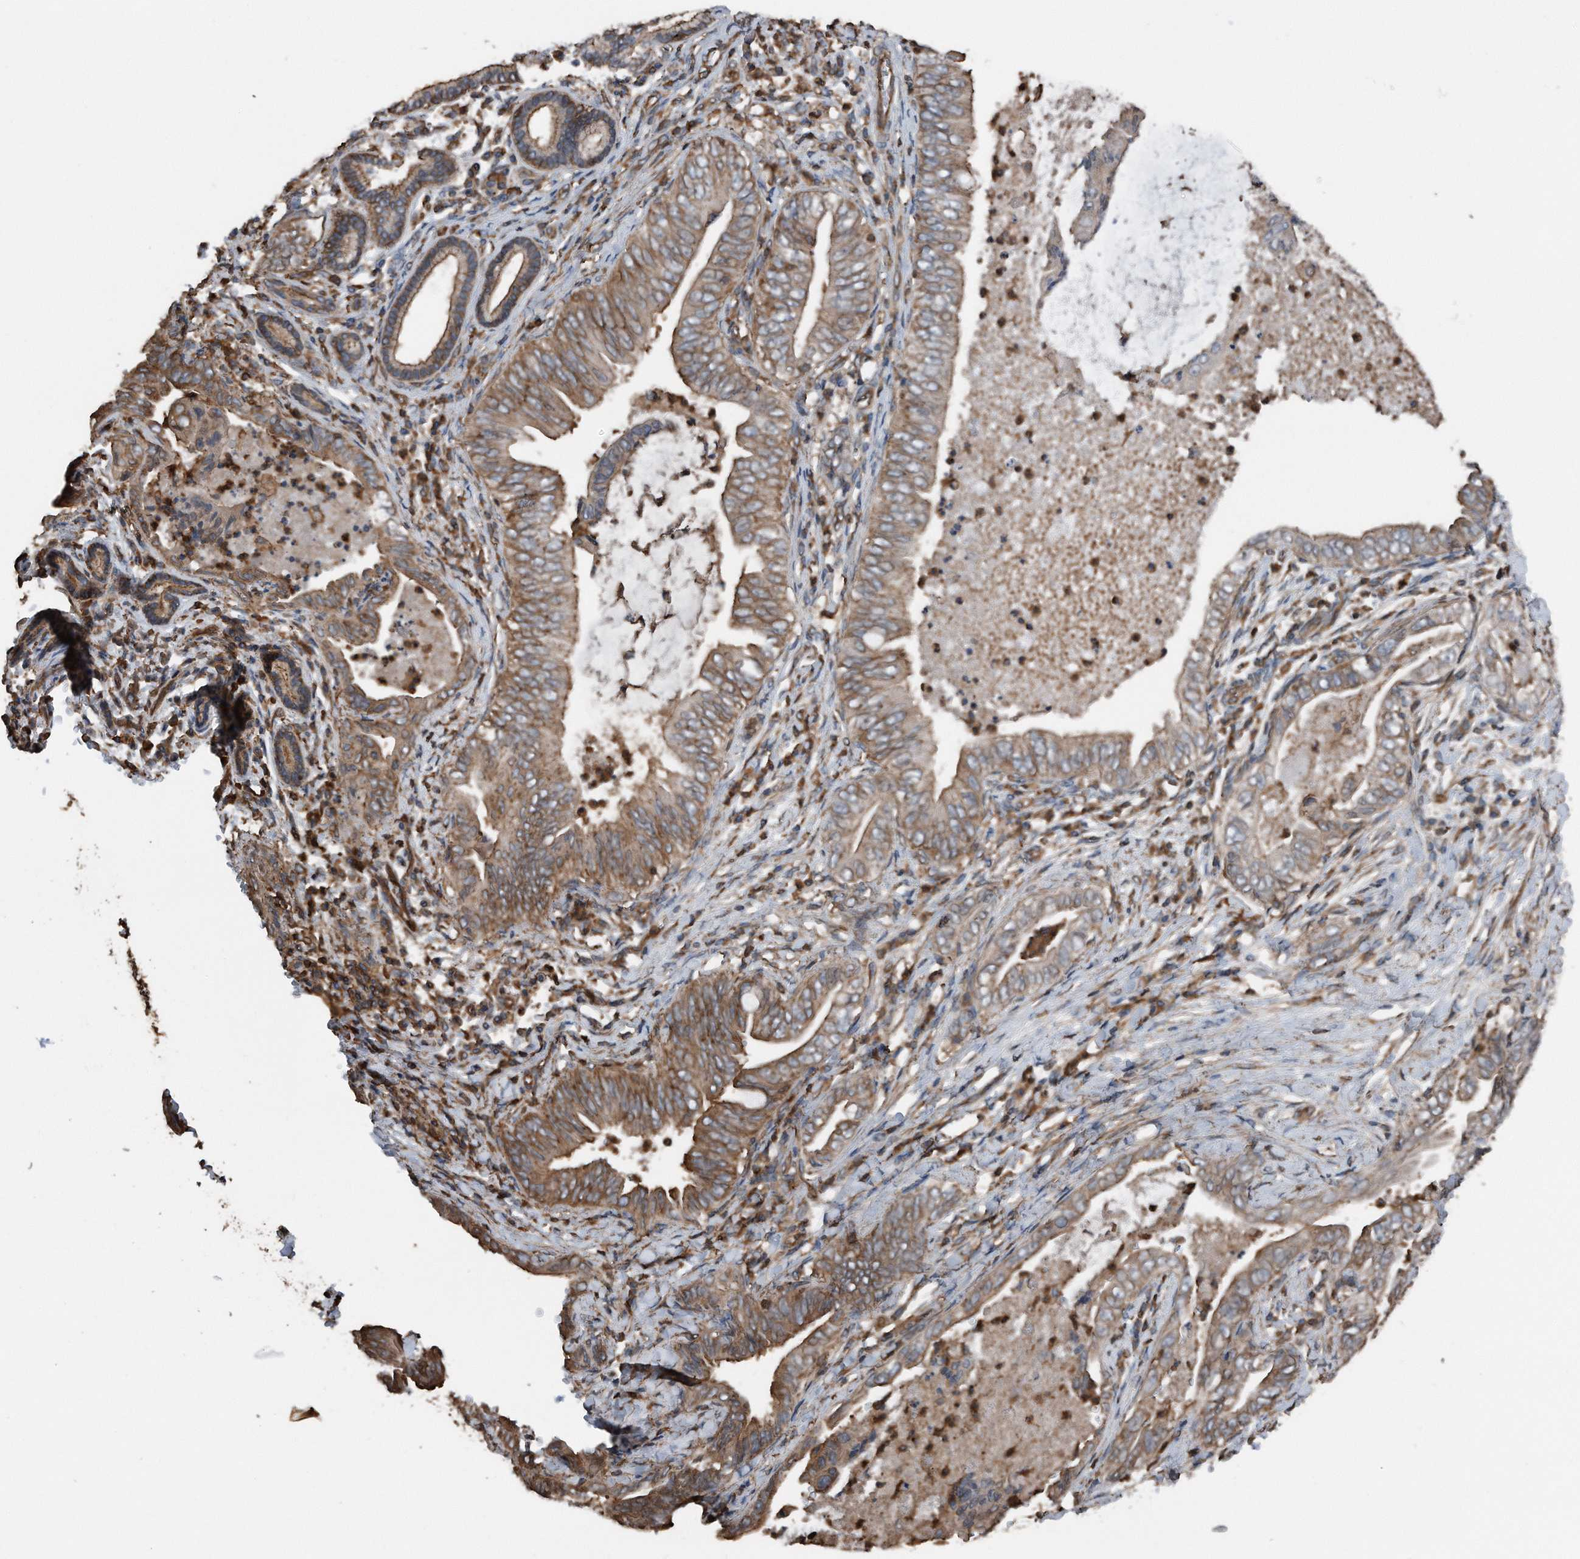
{"staining": {"intensity": "moderate", "quantity": ">75%", "location": "cytoplasmic/membranous"}, "tissue": "pancreatic cancer", "cell_type": "Tumor cells", "image_type": "cancer", "snomed": [{"axis": "morphology", "description": "Adenocarcinoma, NOS"}, {"axis": "topography", "description": "Pancreas"}], "caption": "High-power microscopy captured an IHC micrograph of adenocarcinoma (pancreatic), revealing moderate cytoplasmic/membranous positivity in approximately >75% of tumor cells.", "gene": "RSPO3", "patient": {"sex": "male", "age": 75}}